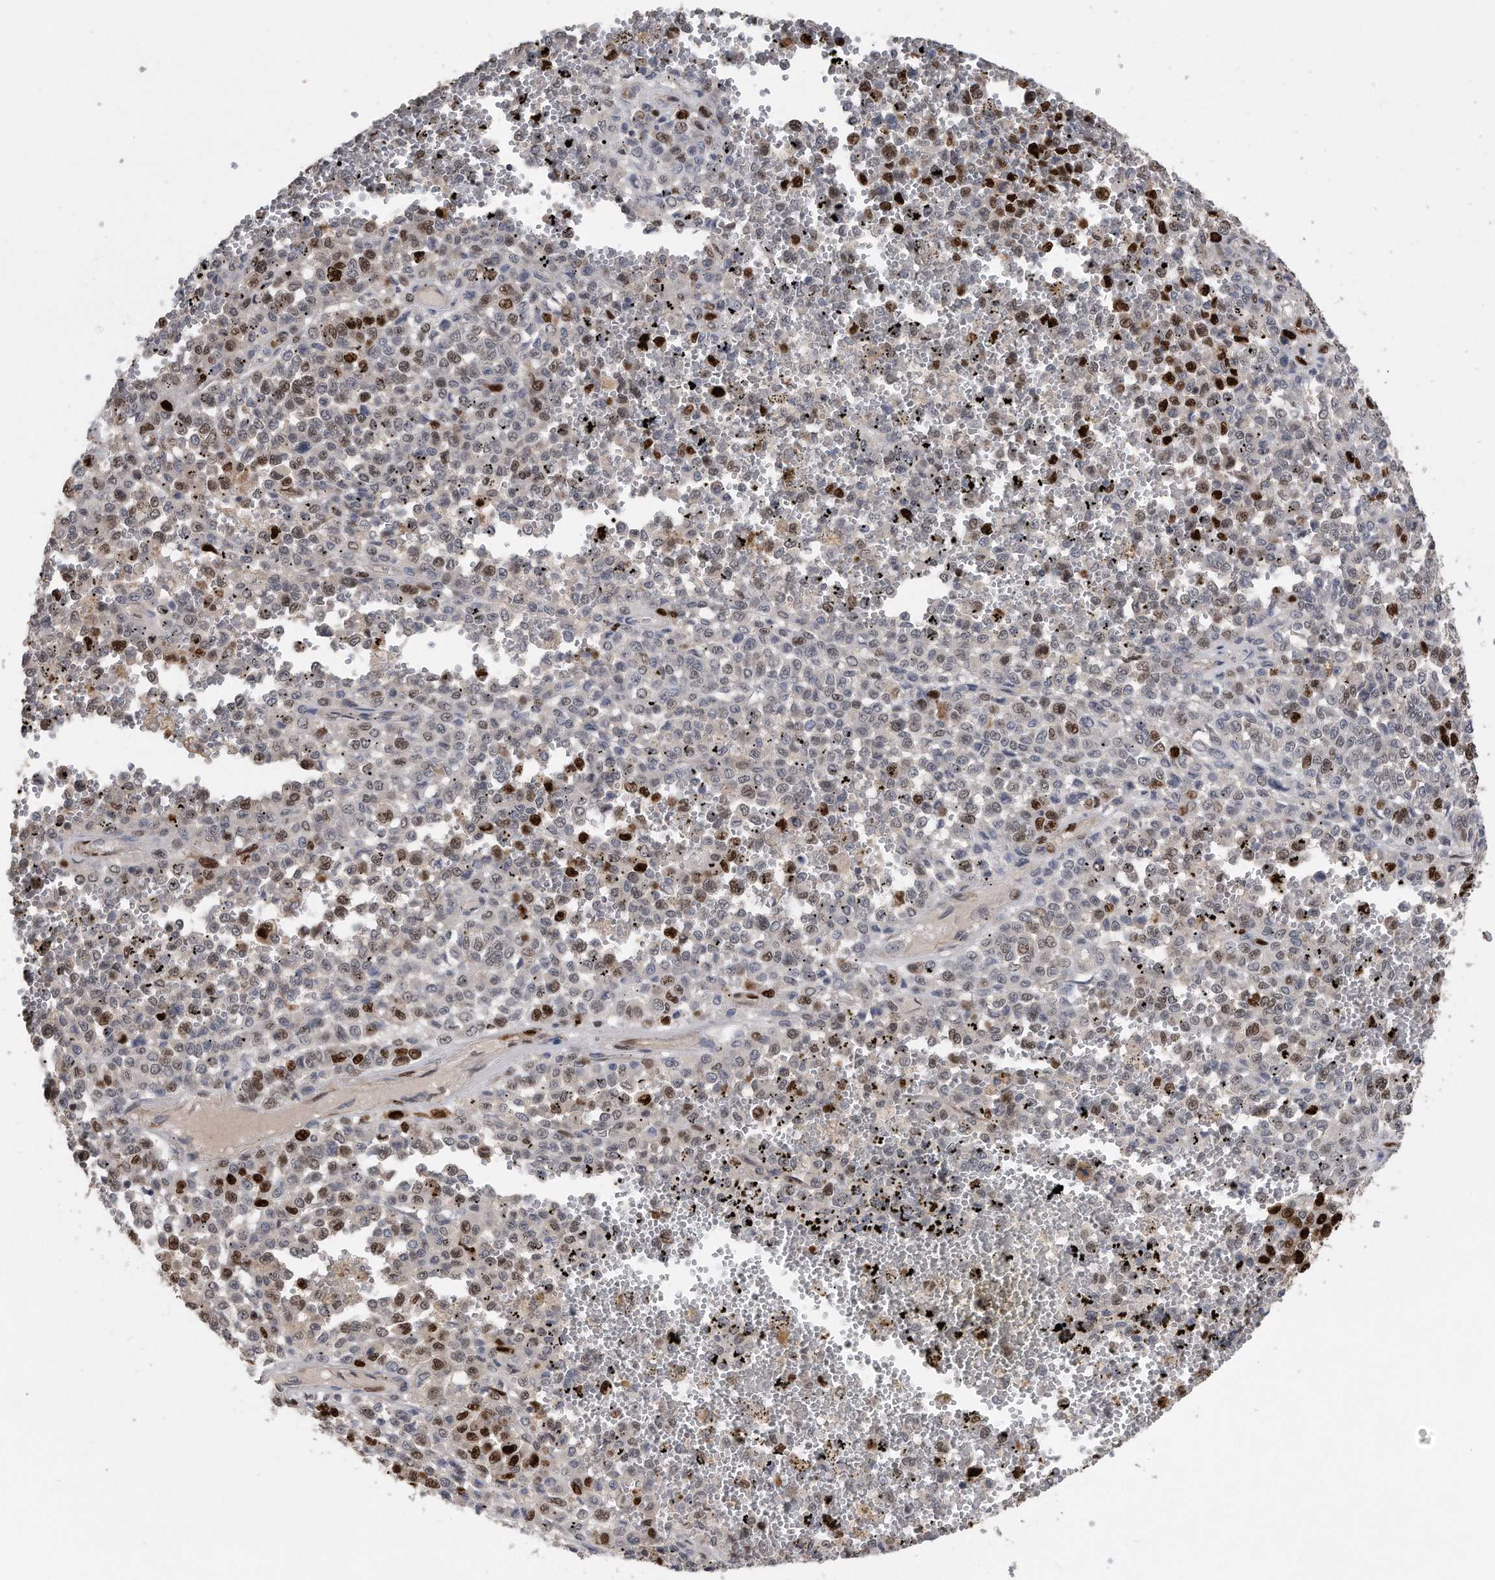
{"staining": {"intensity": "strong", "quantity": "25%-75%", "location": "nuclear"}, "tissue": "melanoma", "cell_type": "Tumor cells", "image_type": "cancer", "snomed": [{"axis": "morphology", "description": "Malignant melanoma, Metastatic site"}, {"axis": "topography", "description": "Pancreas"}], "caption": "Protein staining exhibits strong nuclear staining in about 25%-75% of tumor cells in melanoma.", "gene": "PCNA", "patient": {"sex": "female", "age": 30}}